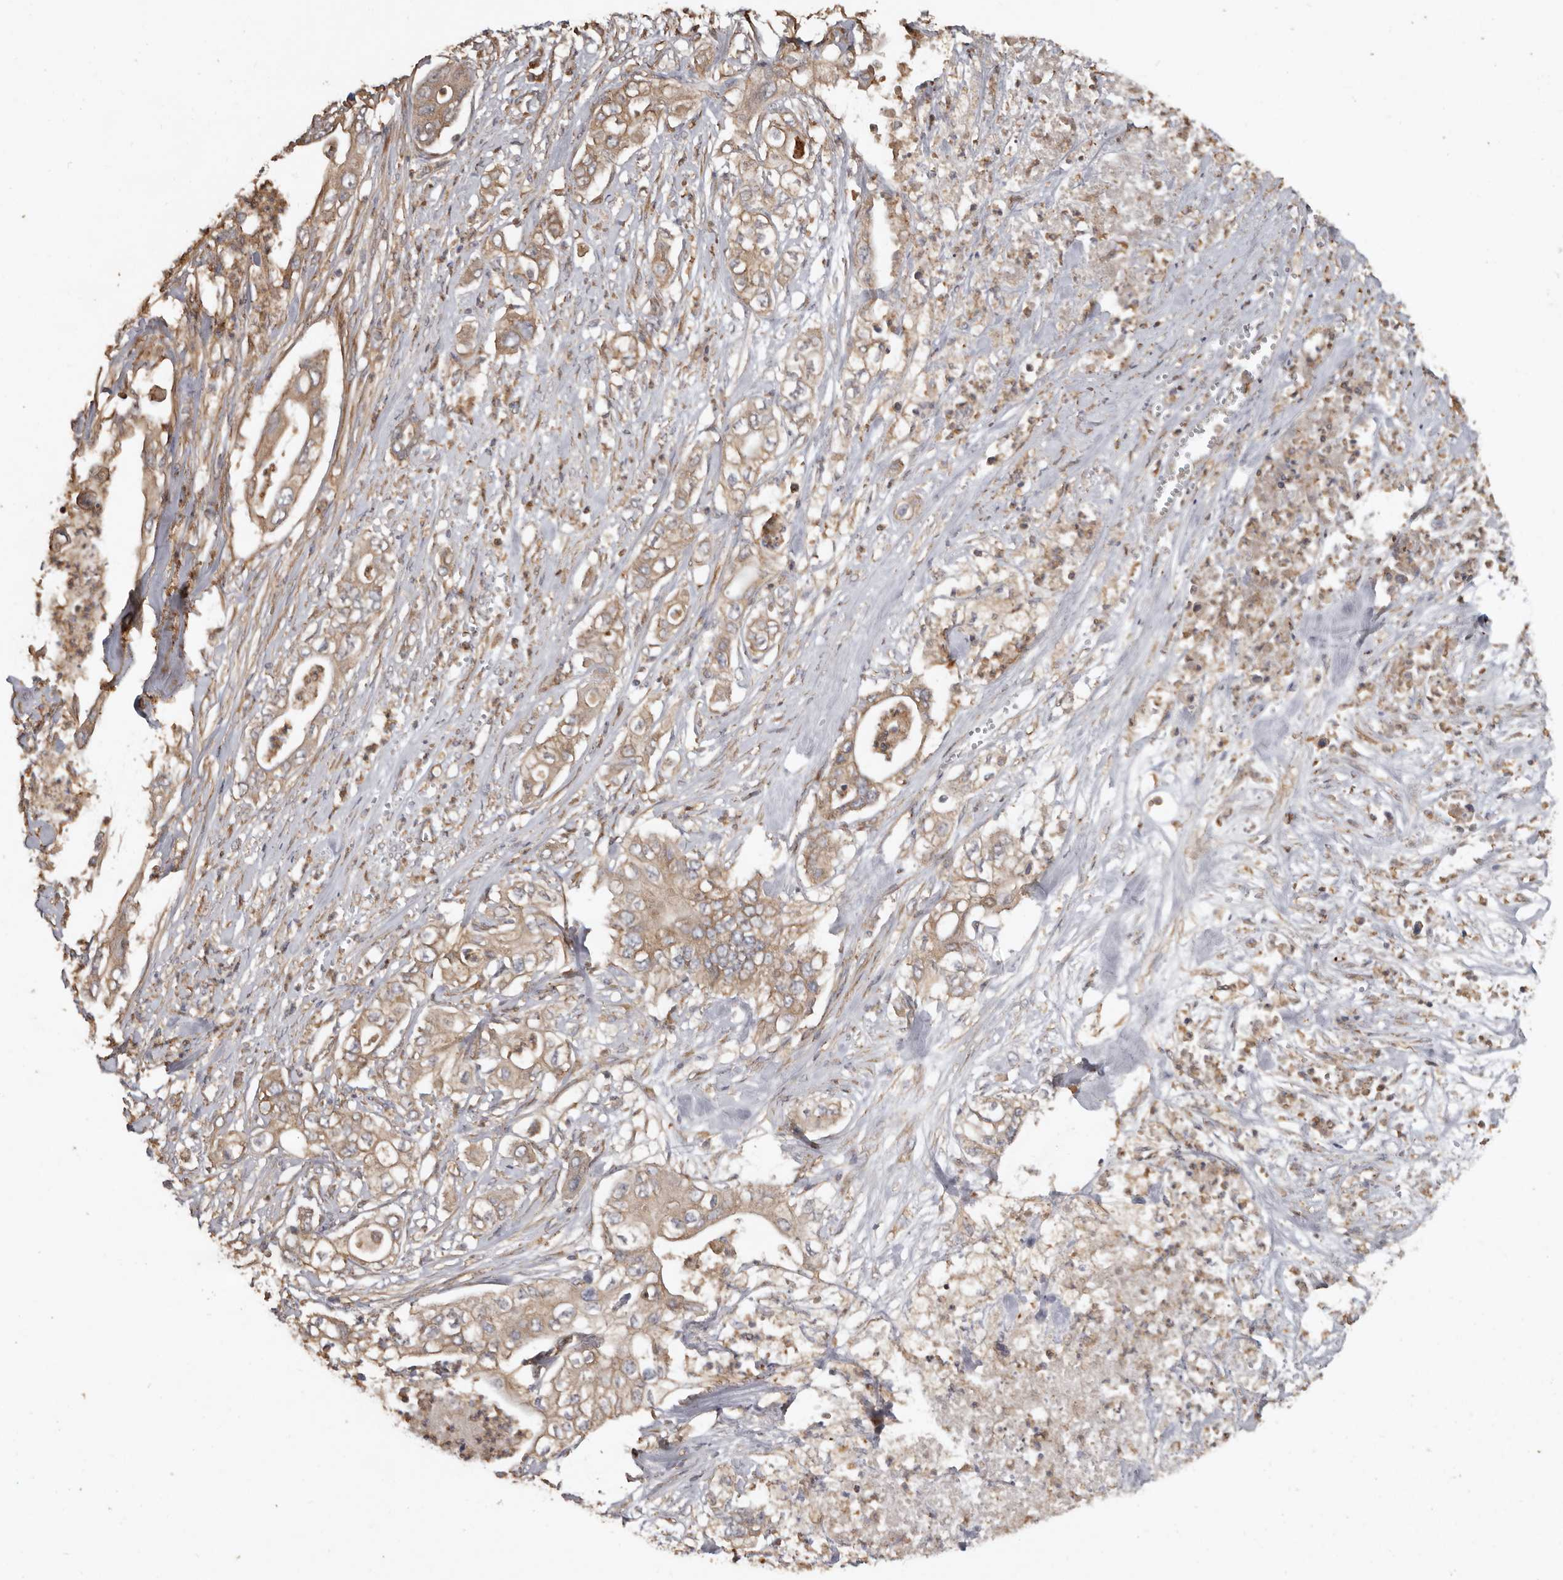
{"staining": {"intensity": "weak", "quantity": ">75%", "location": "cytoplasmic/membranous"}, "tissue": "pancreatic cancer", "cell_type": "Tumor cells", "image_type": "cancer", "snomed": [{"axis": "morphology", "description": "Adenocarcinoma, NOS"}, {"axis": "topography", "description": "Pancreas"}], "caption": "There is low levels of weak cytoplasmic/membranous staining in tumor cells of pancreatic cancer, as demonstrated by immunohistochemical staining (brown color).", "gene": "FLCN", "patient": {"sex": "female", "age": 78}}